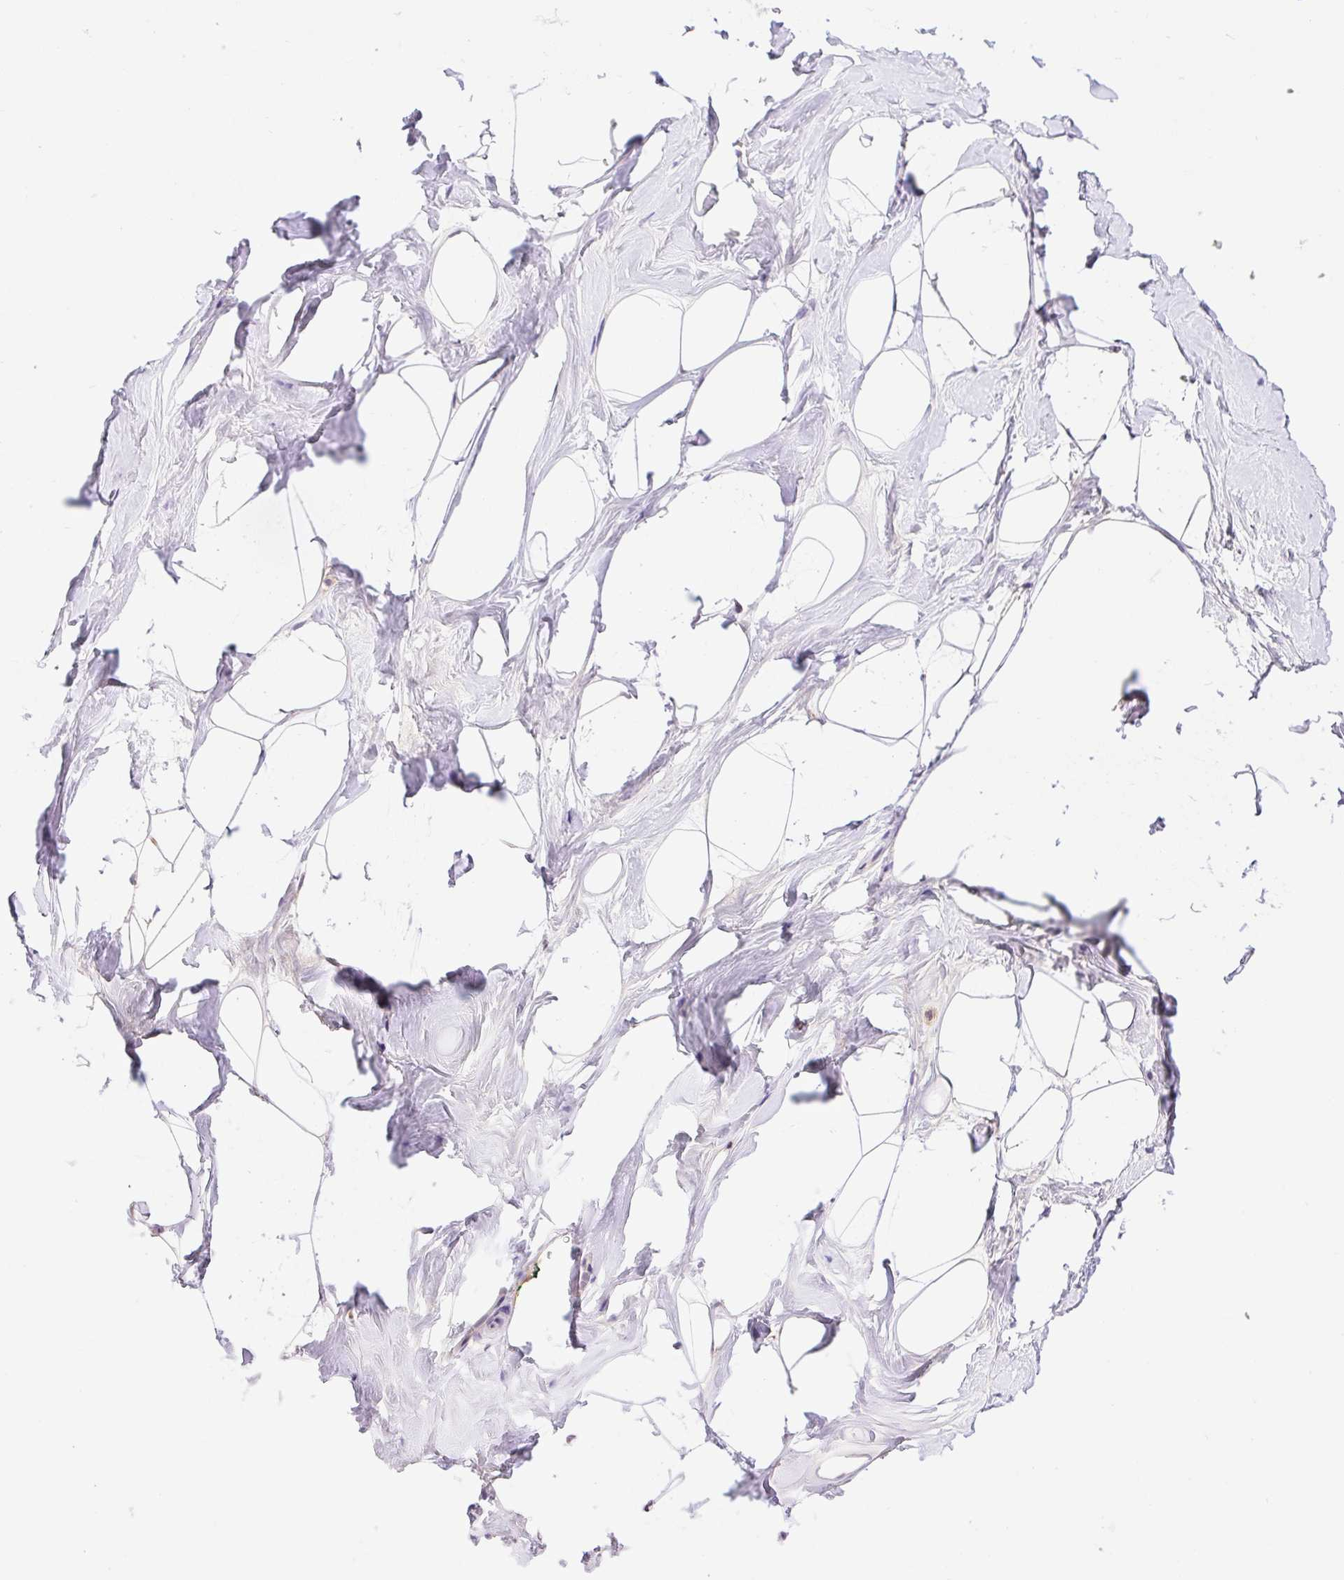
{"staining": {"intensity": "negative", "quantity": "none", "location": "none"}, "tissue": "breast", "cell_type": "Adipocytes", "image_type": "normal", "snomed": [{"axis": "morphology", "description": "Normal tissue, NOS"}, {"axis": "topography", "description": "Breast"}], "caption": "A histopathology image of human breast is negative for staining in adipocytes. (DAB (3,3'-diaminobenzidine) IHC, high magnification).", "gene": "CARD11", "patient": {"sex": "female", "age": 32}}